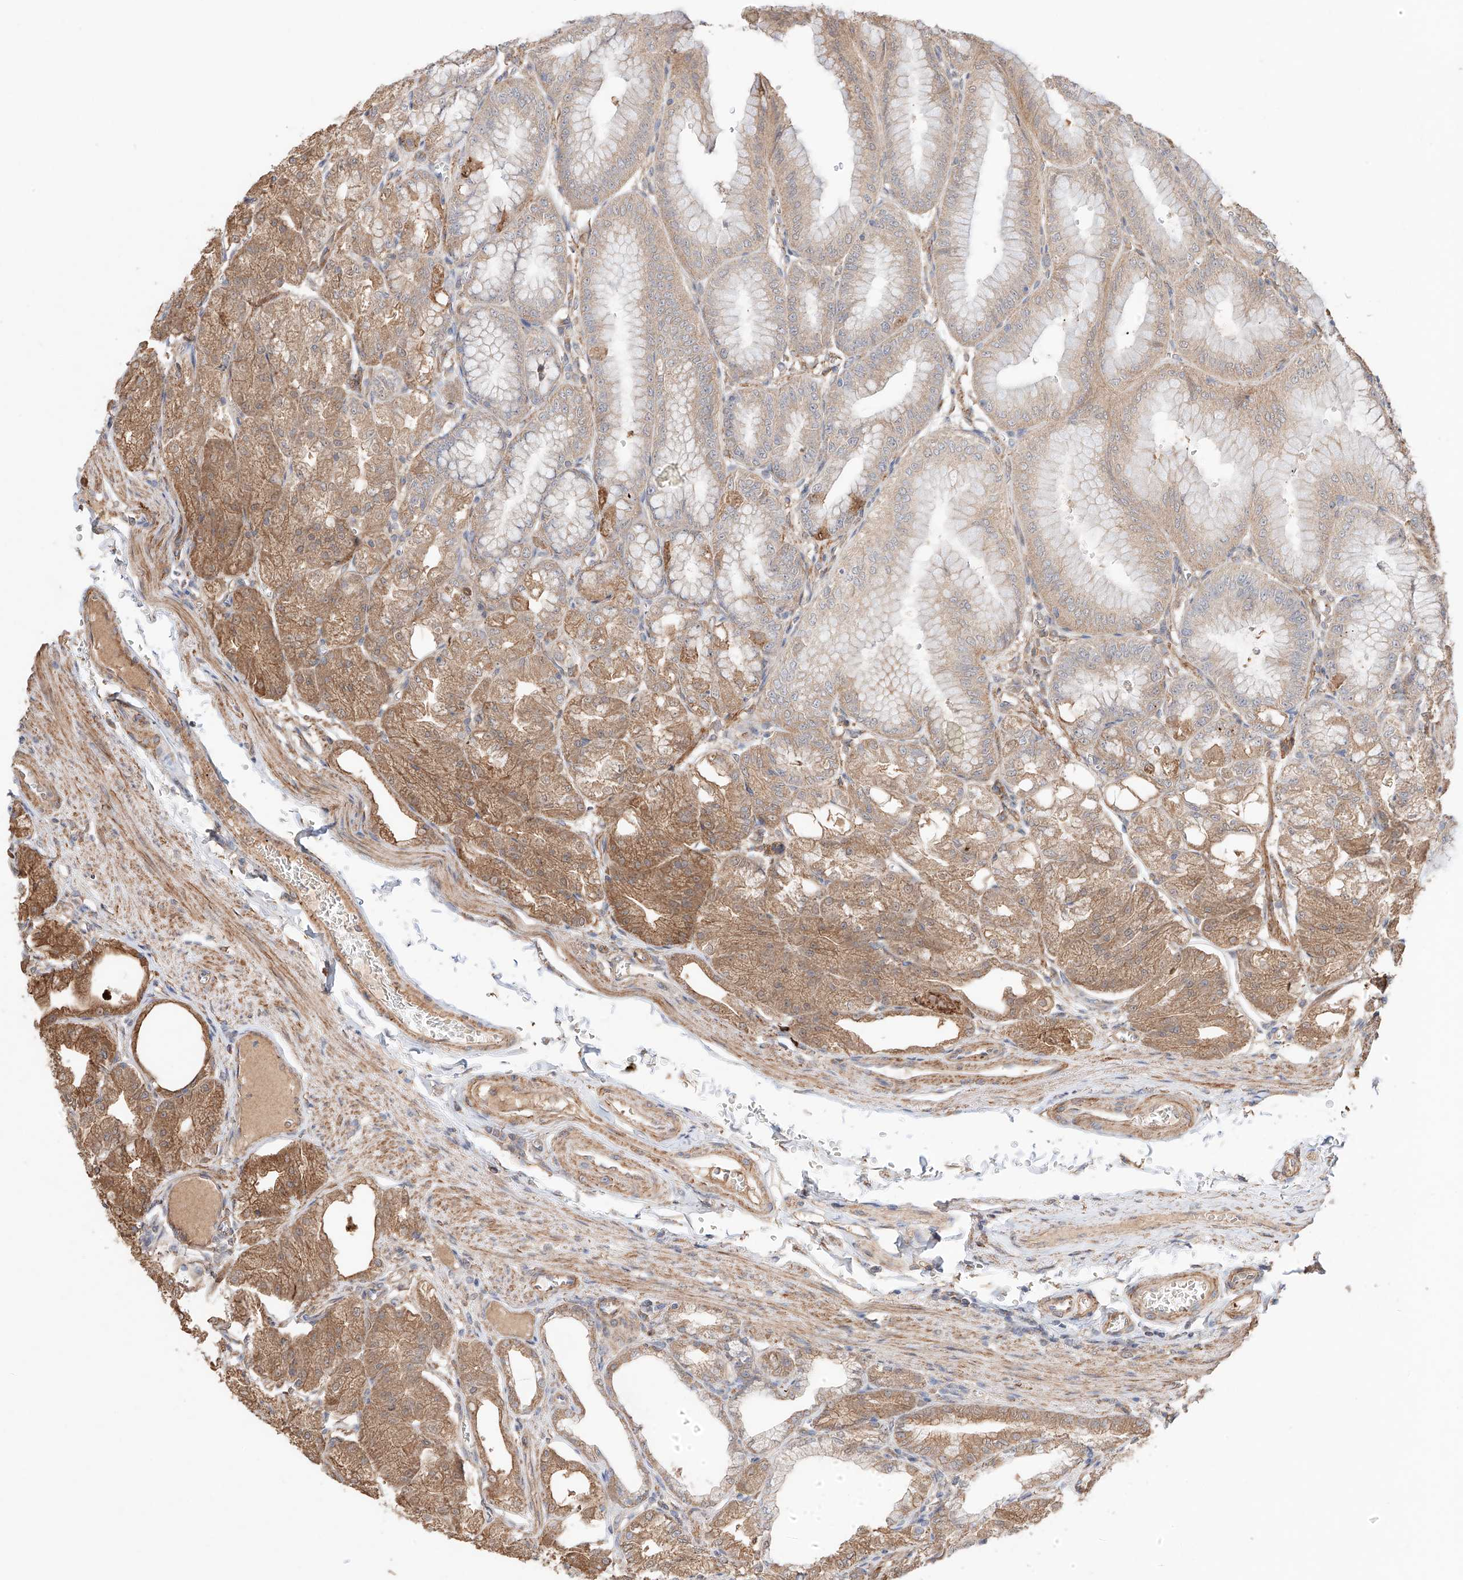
{"staining": {"intensity": "moderate", "quantity": "25%-75%", "location": "cytoplasmic/membranous"}, "tissue": "stomach", "cell_type": "Glandular cells", "image_type": "normal", "snomed": [{"axis": "morphology", "description": "Normal tissue, NOS"}, {"axis": "topography", "description": "Stomach, lower"}], "caption": "A micrograph showing moderate cytoplasmic/membranous expression in about 25%-75% of glandular cells in unremarkable stomach, as visualized by brown immunohistochemical staining.", "gene": "MOSPD1", "patient": {"sex": "male", "age": 71}}